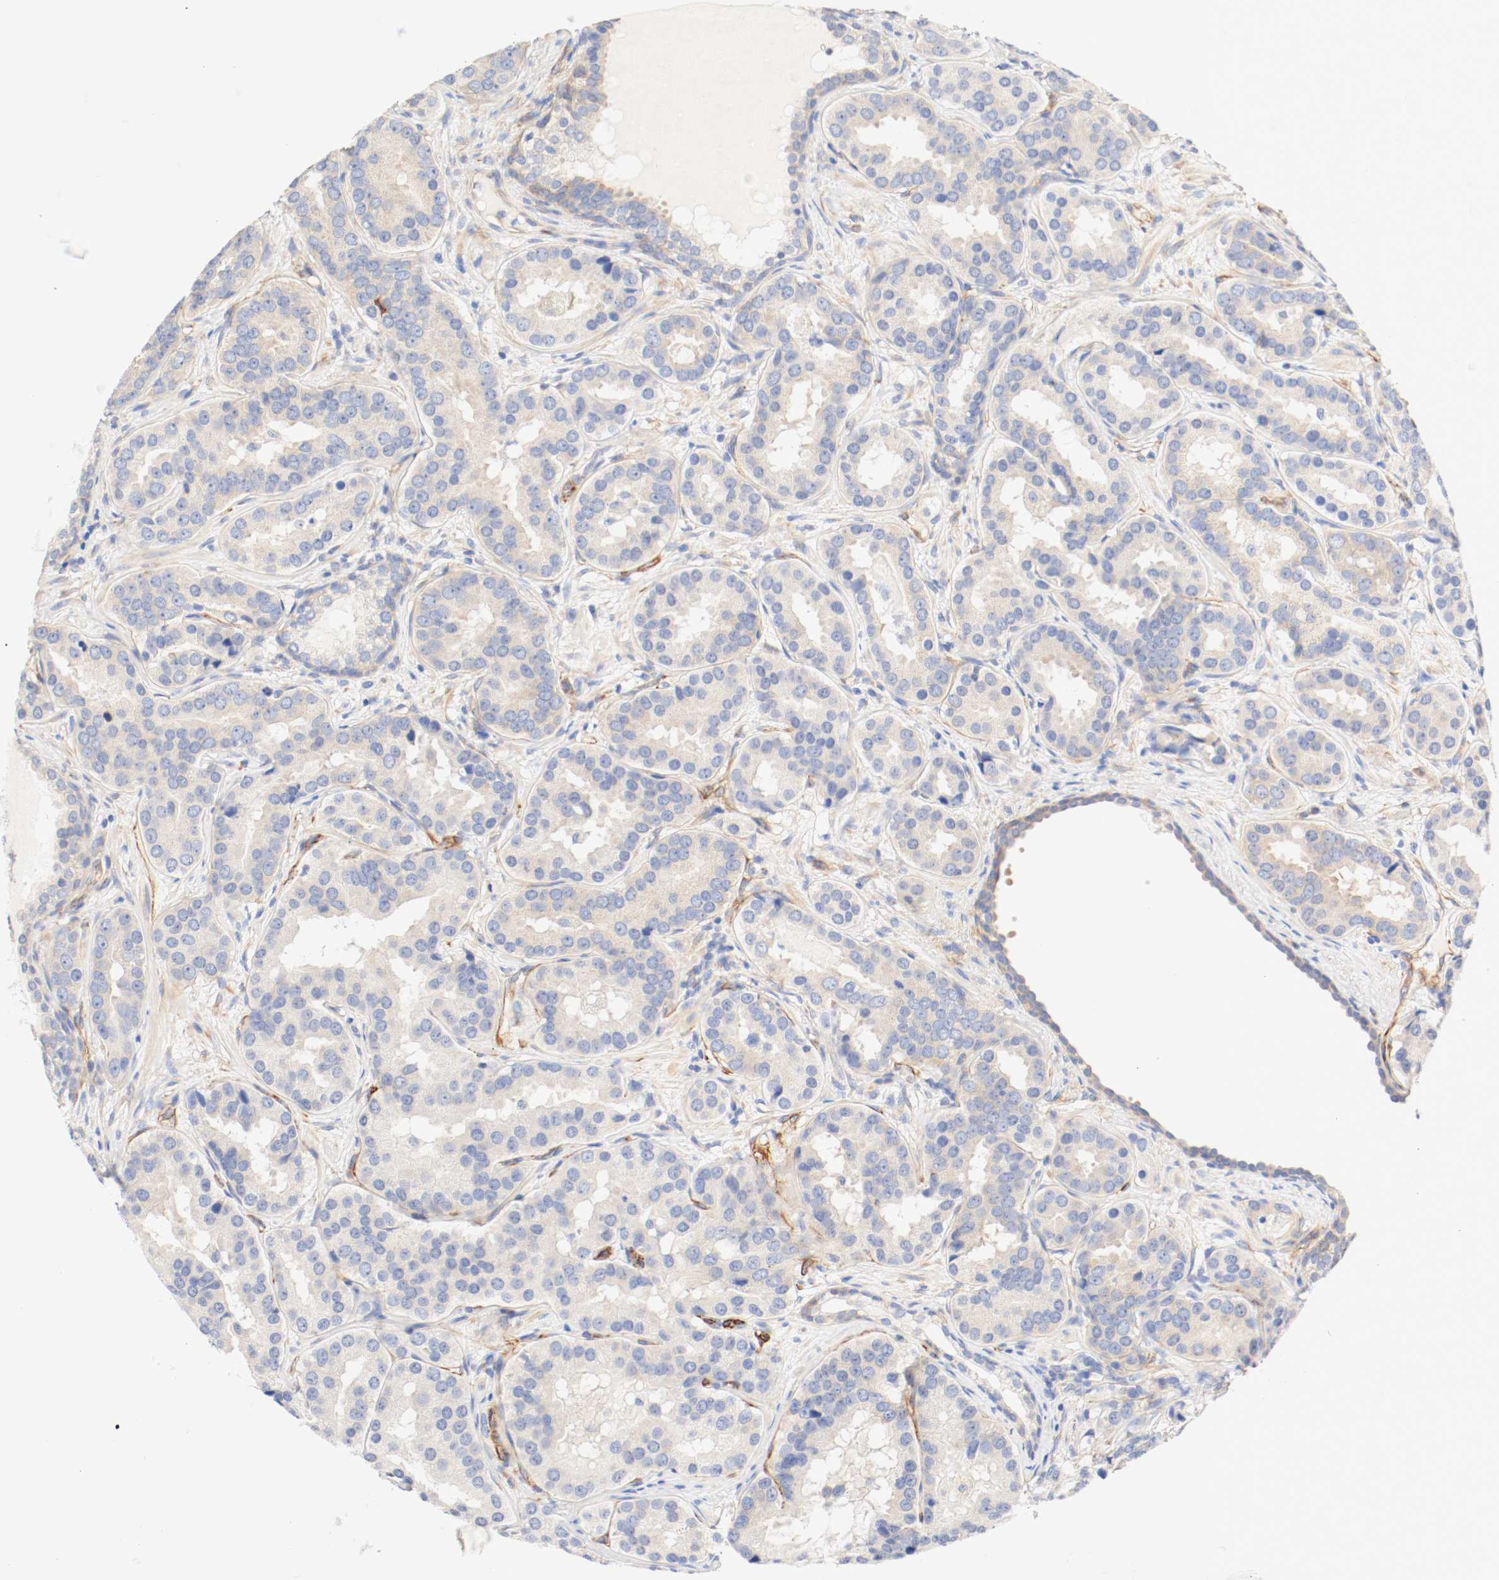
{"staining": {"intensity": "moderate", "quantity": ">75%", "location": "cytoplasmic/membranous"}, "tissue": "prostate cancer", "cell_type": "Tumor cells", "image_type": "cancer", "snomed": [{"axis": "morphology", "description": "Adenocarcinoma, Low grade"}, {"axis": "topography", "description": "Prostate"}], "caption": "Protein expression analysis of human prostate cancer (adenocarcinoma (low-grade)) reveals moderate cytoplasmic/membranous staining in approximately >75% of tumor cells.", "gene": "GIT1", "patient": {"sex": "male", "age": 59}}